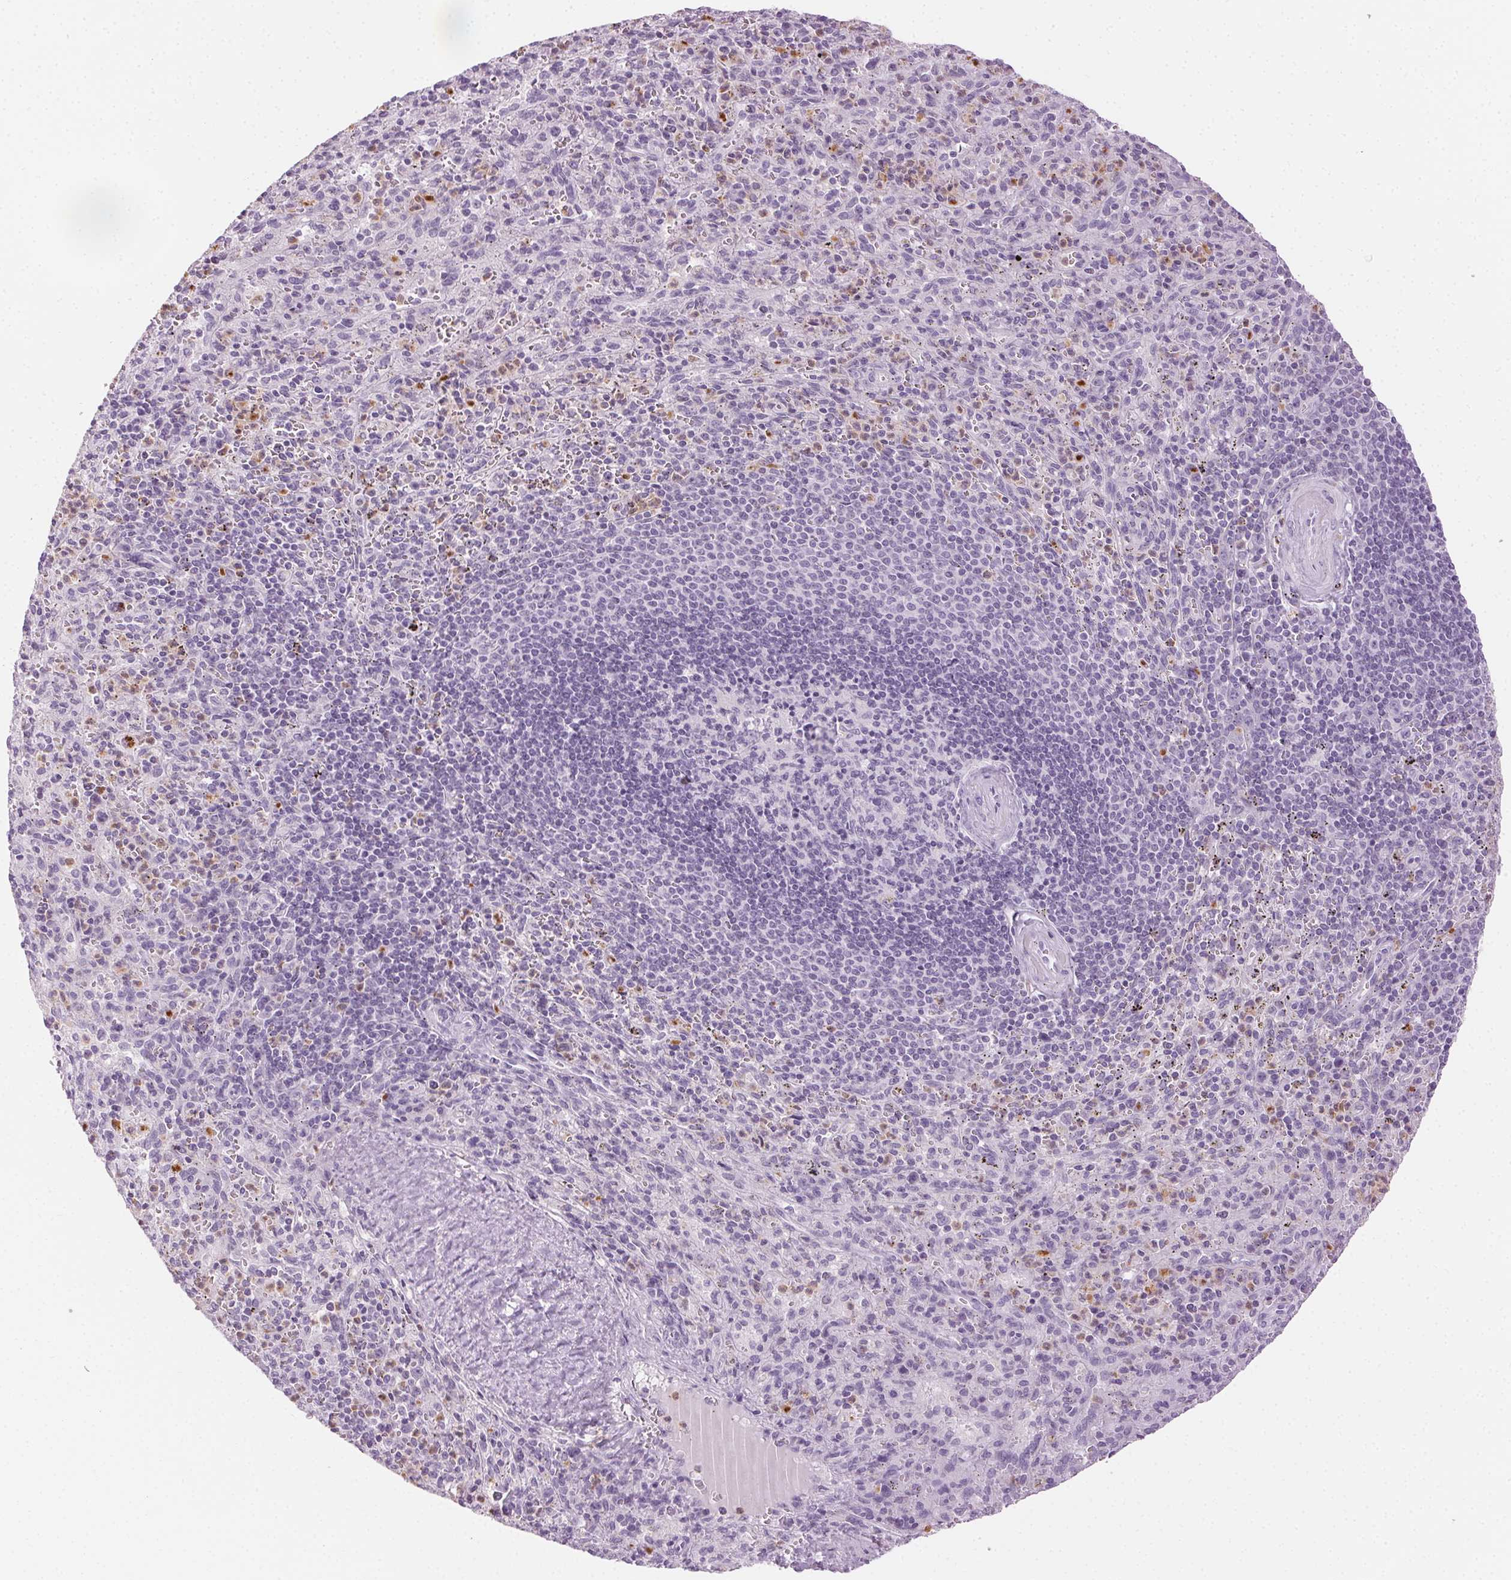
{"staining": {"intensity": "moderate", "quantity": "<25%", "location": "cytoplasmic/membranous"}, "tissue": "spleen", "cell_type": "Cells in red pulp", "image_type": "normal", "snomed": [{"axis": "morphology", "description": "Normal tissue, NOS"}, {"axis": "topography", "description": "Spleen"}], "caption": "Benign spleen shows moderate cytoplasmic/membranous expression in about <25% of cells in red pulp, visualized by immunohistochemistry. Nuclei are stained in blue.", "gene": "MPO", "patient": {"sex": "male", "age": 57}}